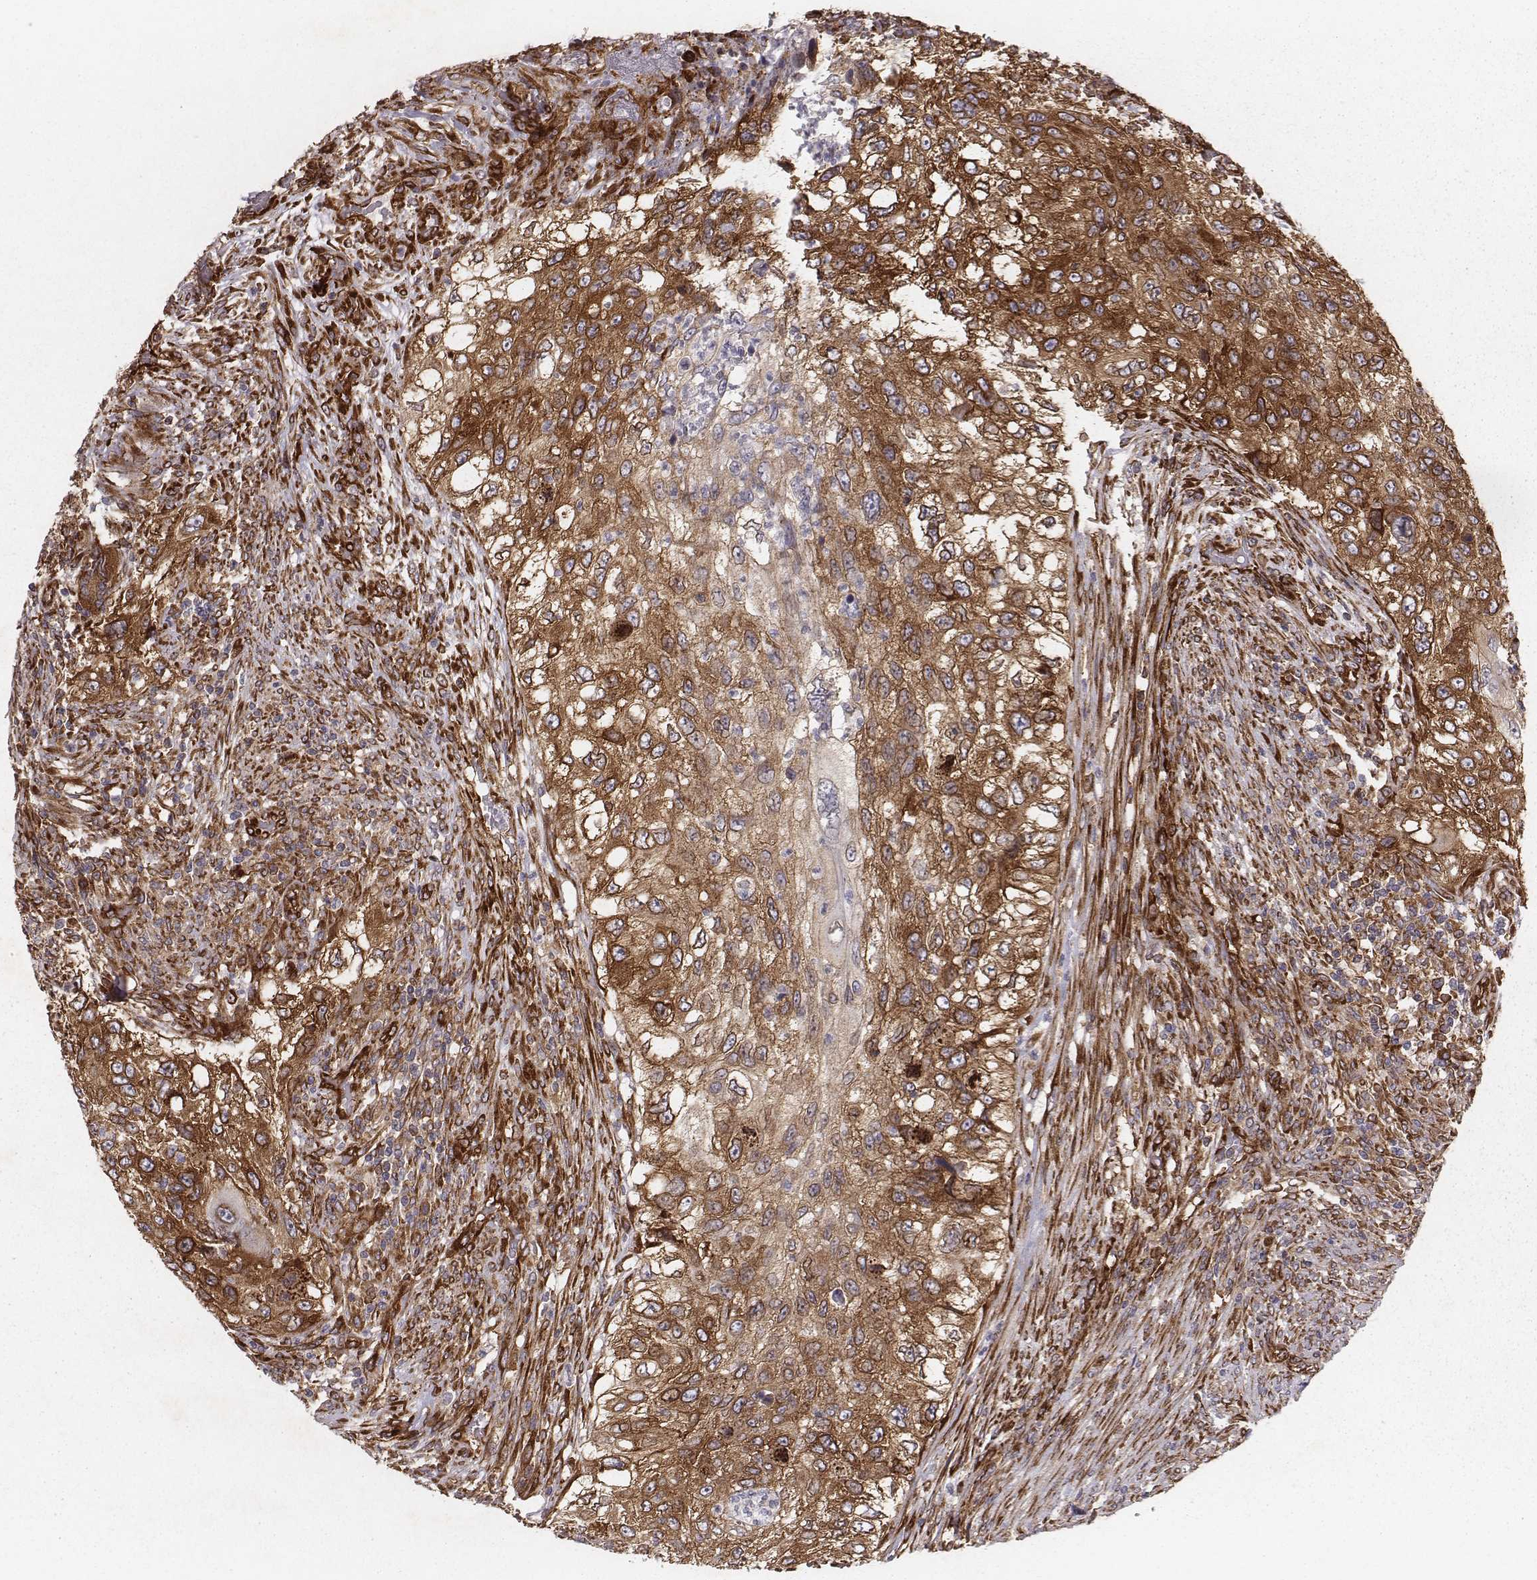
{"staining": {"intensity": "moderate", "quantity": ">75%", "location": "cytoplasmic/membranous"}, "tissue": "urothelial cancer", "cell_type": "Tumor cells", "image_type": "cancer", "snomed": [{"axis": "morphology", "description": "Urothelial carcinoma, High grade"}, {"axis": "topography", "description": "Urinary bladder"}], "caption": "An image of human urothelial carcinoma (high-grade) stained for a protein exhibits moderate cytoplasmic/membranous brown staining in tumor cells.", "gene": "TXLNA", "patient": {"sex": "female", "age": 60}}